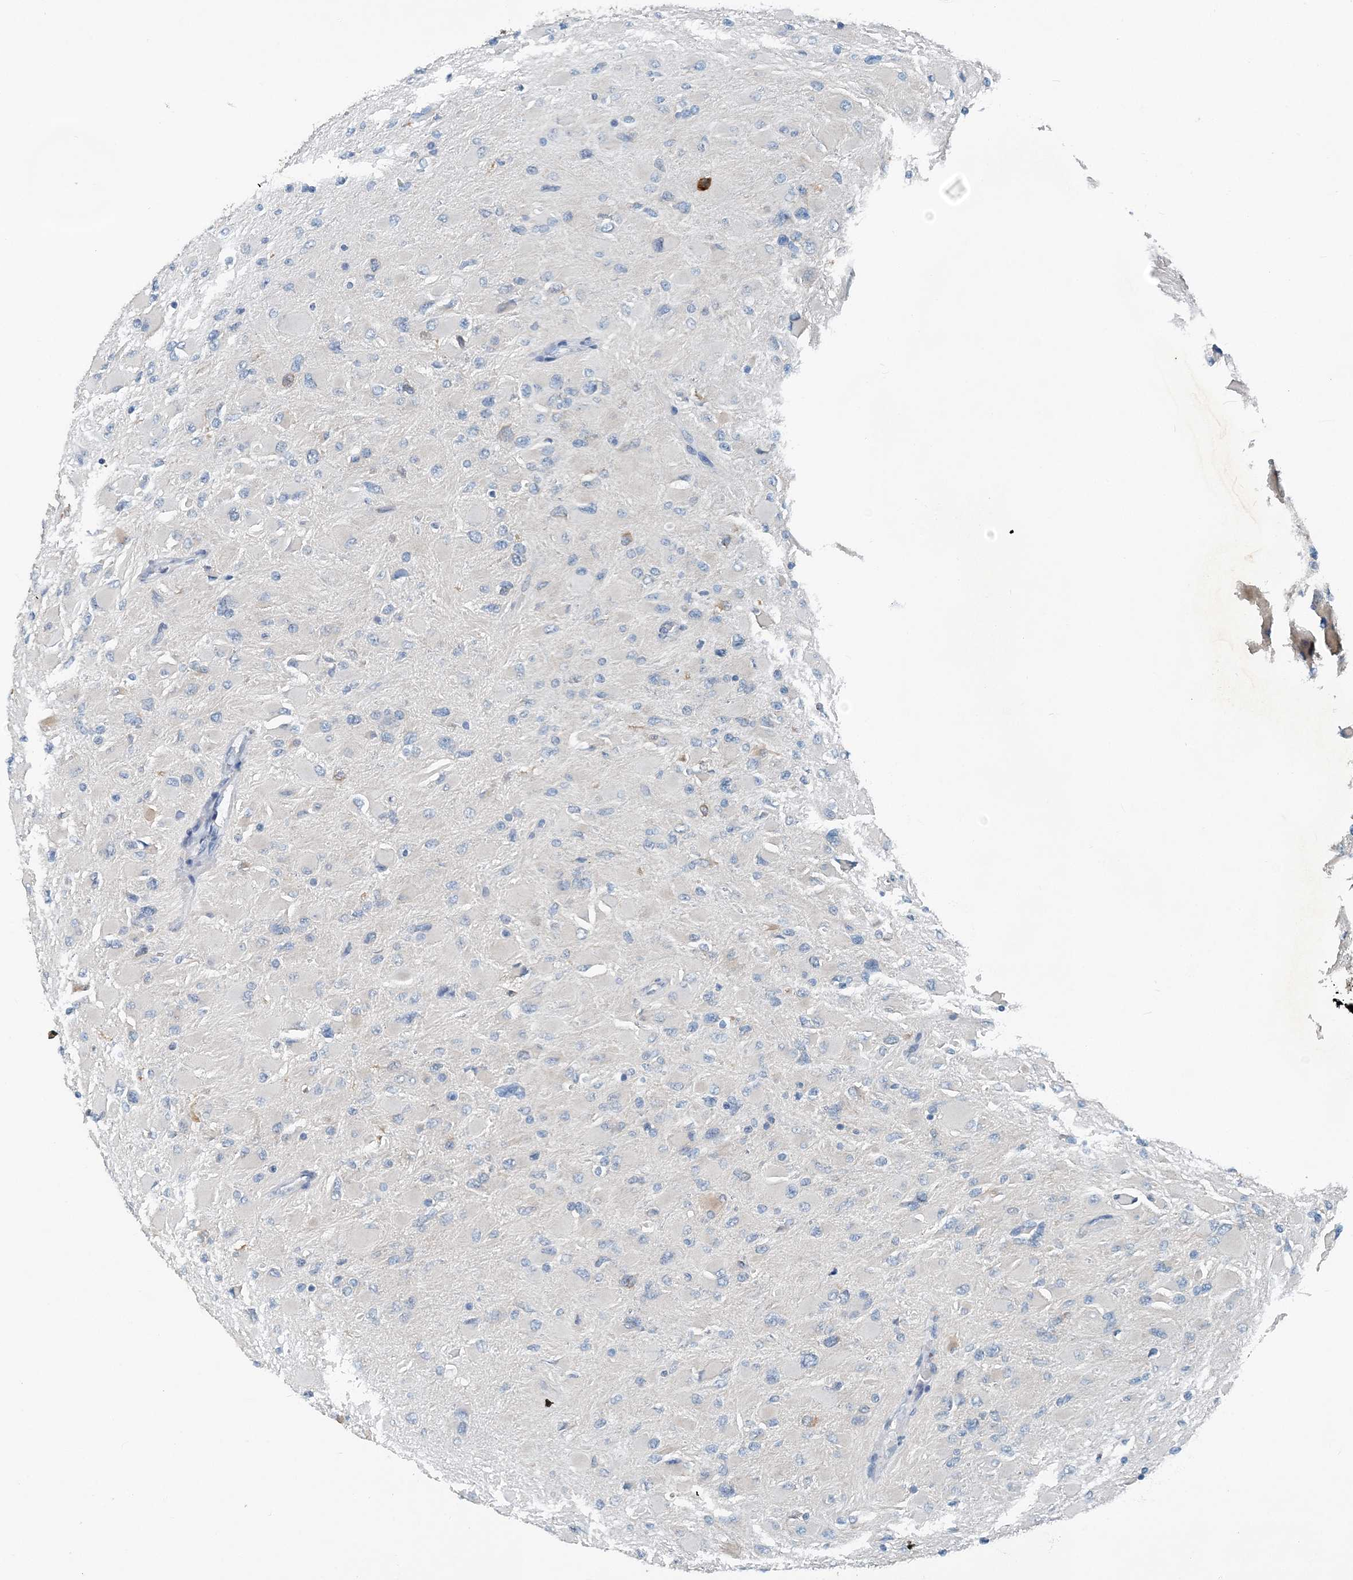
{"staining": {"intensity": "negative", "quantity": "none", "location": "none"}, "tissue": "glioma", "cell_type": "Tumor cells", "image_type": "cancer", "snomed": [{"axis": "morphology", "description": "Glioma, malignant, High grade"}, {"axis": "topography", "description": "Cerebral cortex"}], "caption": "Immunohistochemical staining of human high-grade glioma (malignant) exhibits no significant staining in tumor cells. Brightfield microscopy of IHC stained with DAB (brown) and hematoxylin (blue), captured at high magnification.", "gene": "EEF1A2", "patient": {"sex": "female", "age": 36}}